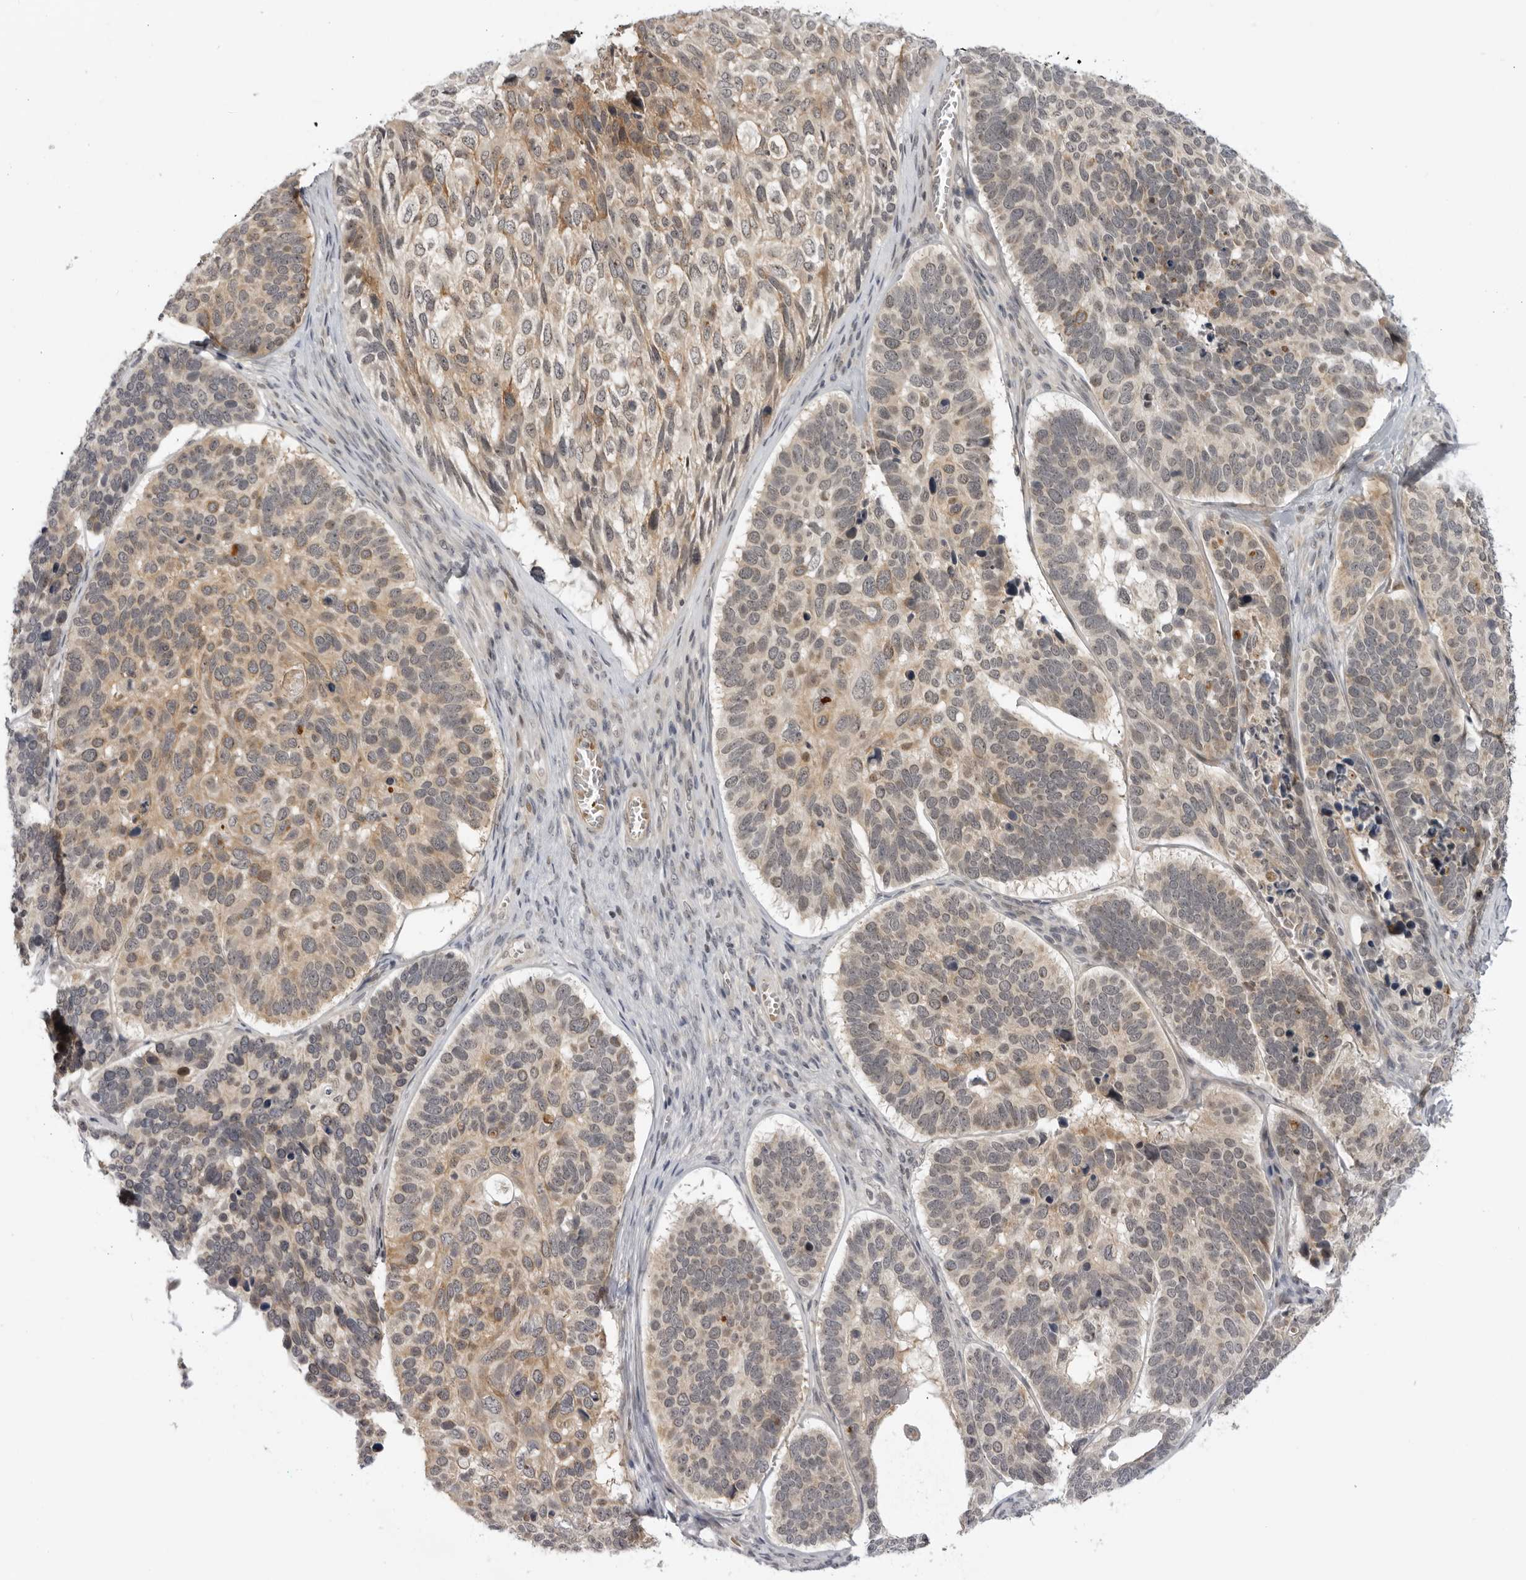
{"staining": {"intensity": "moderate", "quantity": "25%-75%", "location": "cytoplasmic/membranous"}, "tissue": "skin cancer", "cell_type": "Tumor cells", "image_type": "cancer", "snomed": [{"axis": "morphology", "description": "Basal cell carcinoma"}, {"axis": "topography", "description": "Skin"}], "caption": "IHC image of human skin cancer (basal cell carcinoma) stained for a protein (brown), which exhibits medium levels of moderate cytoplasmic/membranous positivity in about 25%-75% of tumor cells.", "gene": "ALPK2", "patient": {"sex": "male", "age": 62}}